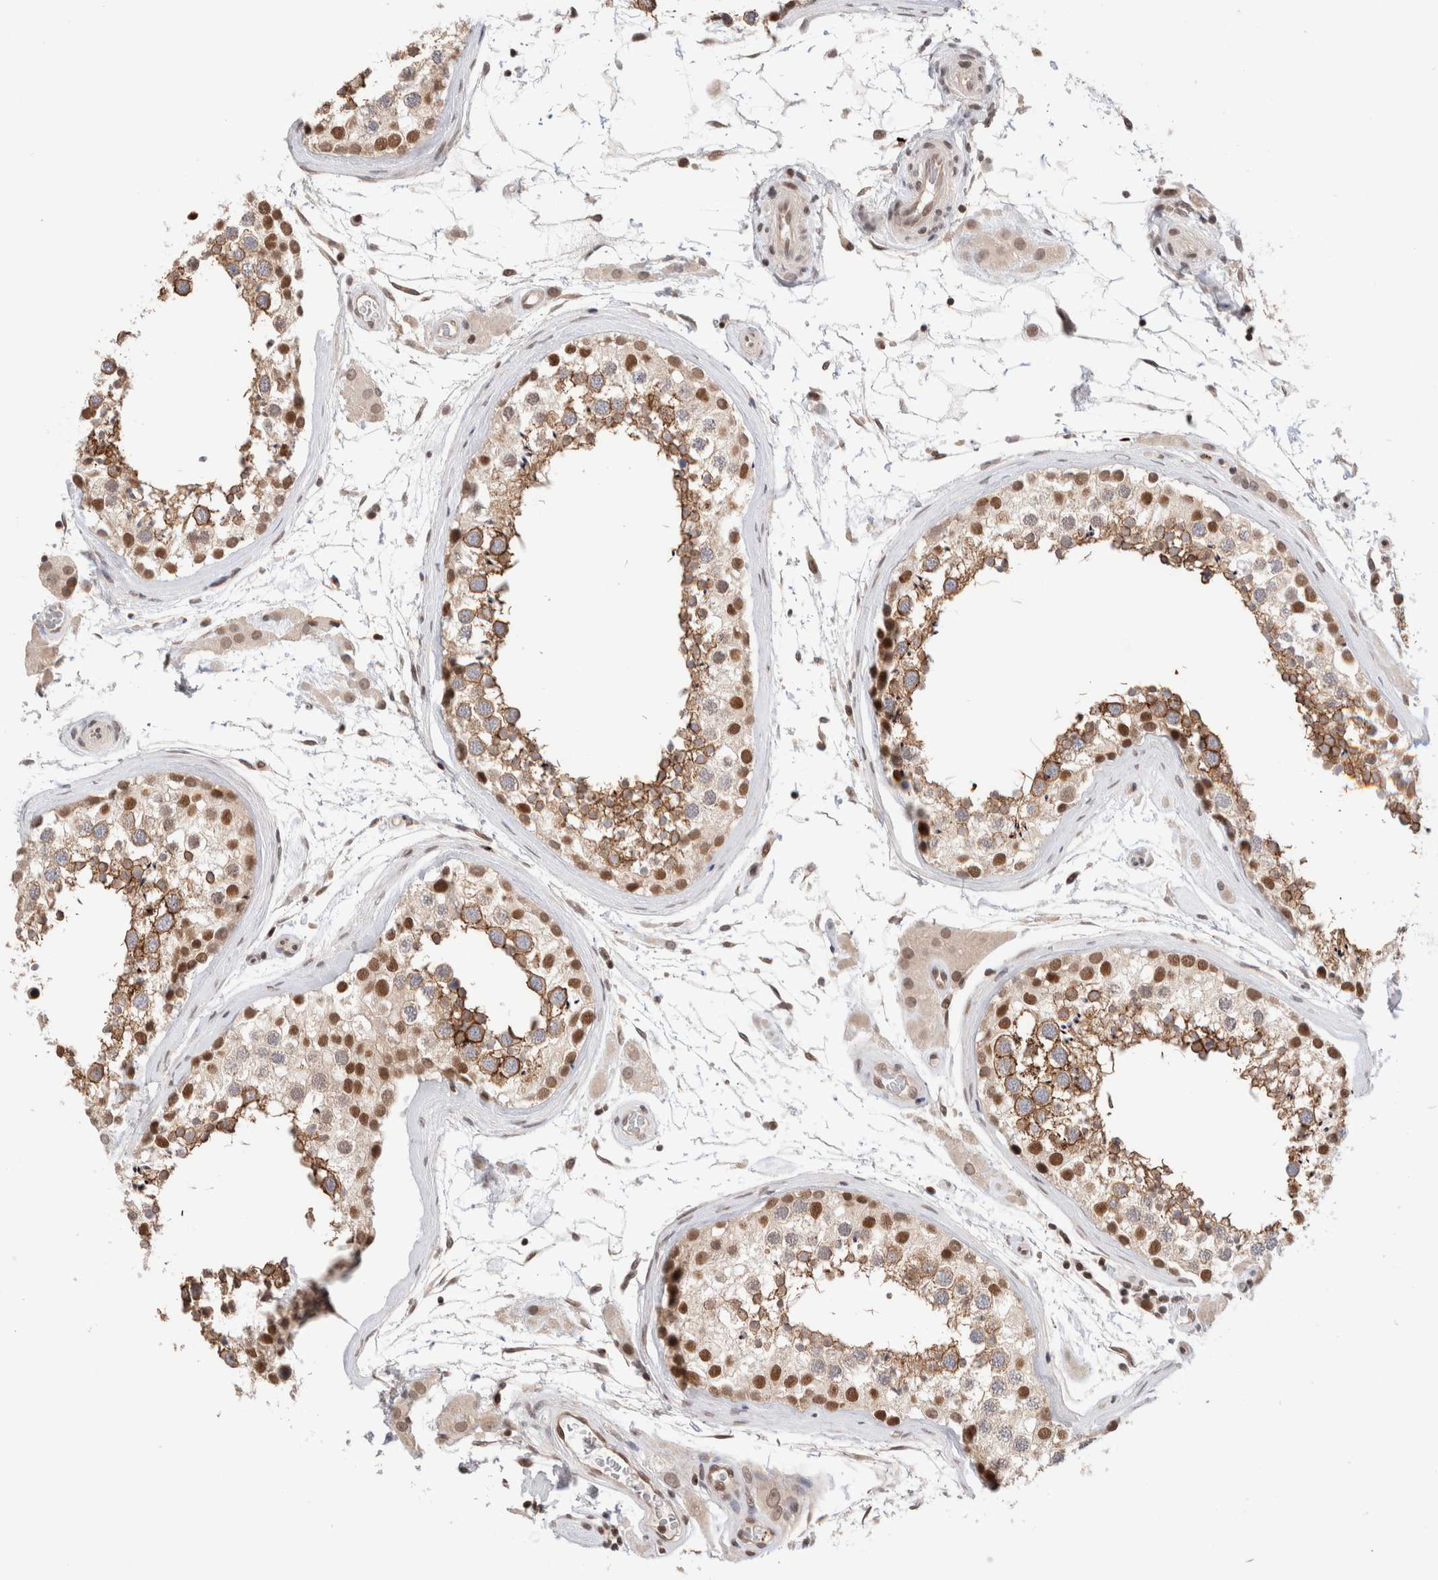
{"staining": {"intensity": "moderate", "quantity": "25%-75%", "location": "cytoplasmic/membranous,nuclear"}, "tissue": "testis", "cell_type": "Cells in seminiferous ducts", "image_type": "normal", "snomed": [{"axis": "morphology", "description": "Normal tissue, NOS"}, {"axis": "topography", "description": "Testis"}], "caption": "About 25%-75% of cells in seminiferous ducts in unremarkable testis show moderate cytoplasmic/membranous,nuclear protein positivity as visualized by brown immunohistochemical staining.", "gene": "GATAD2A", "patient": {"sex": "male", "age": 46}}